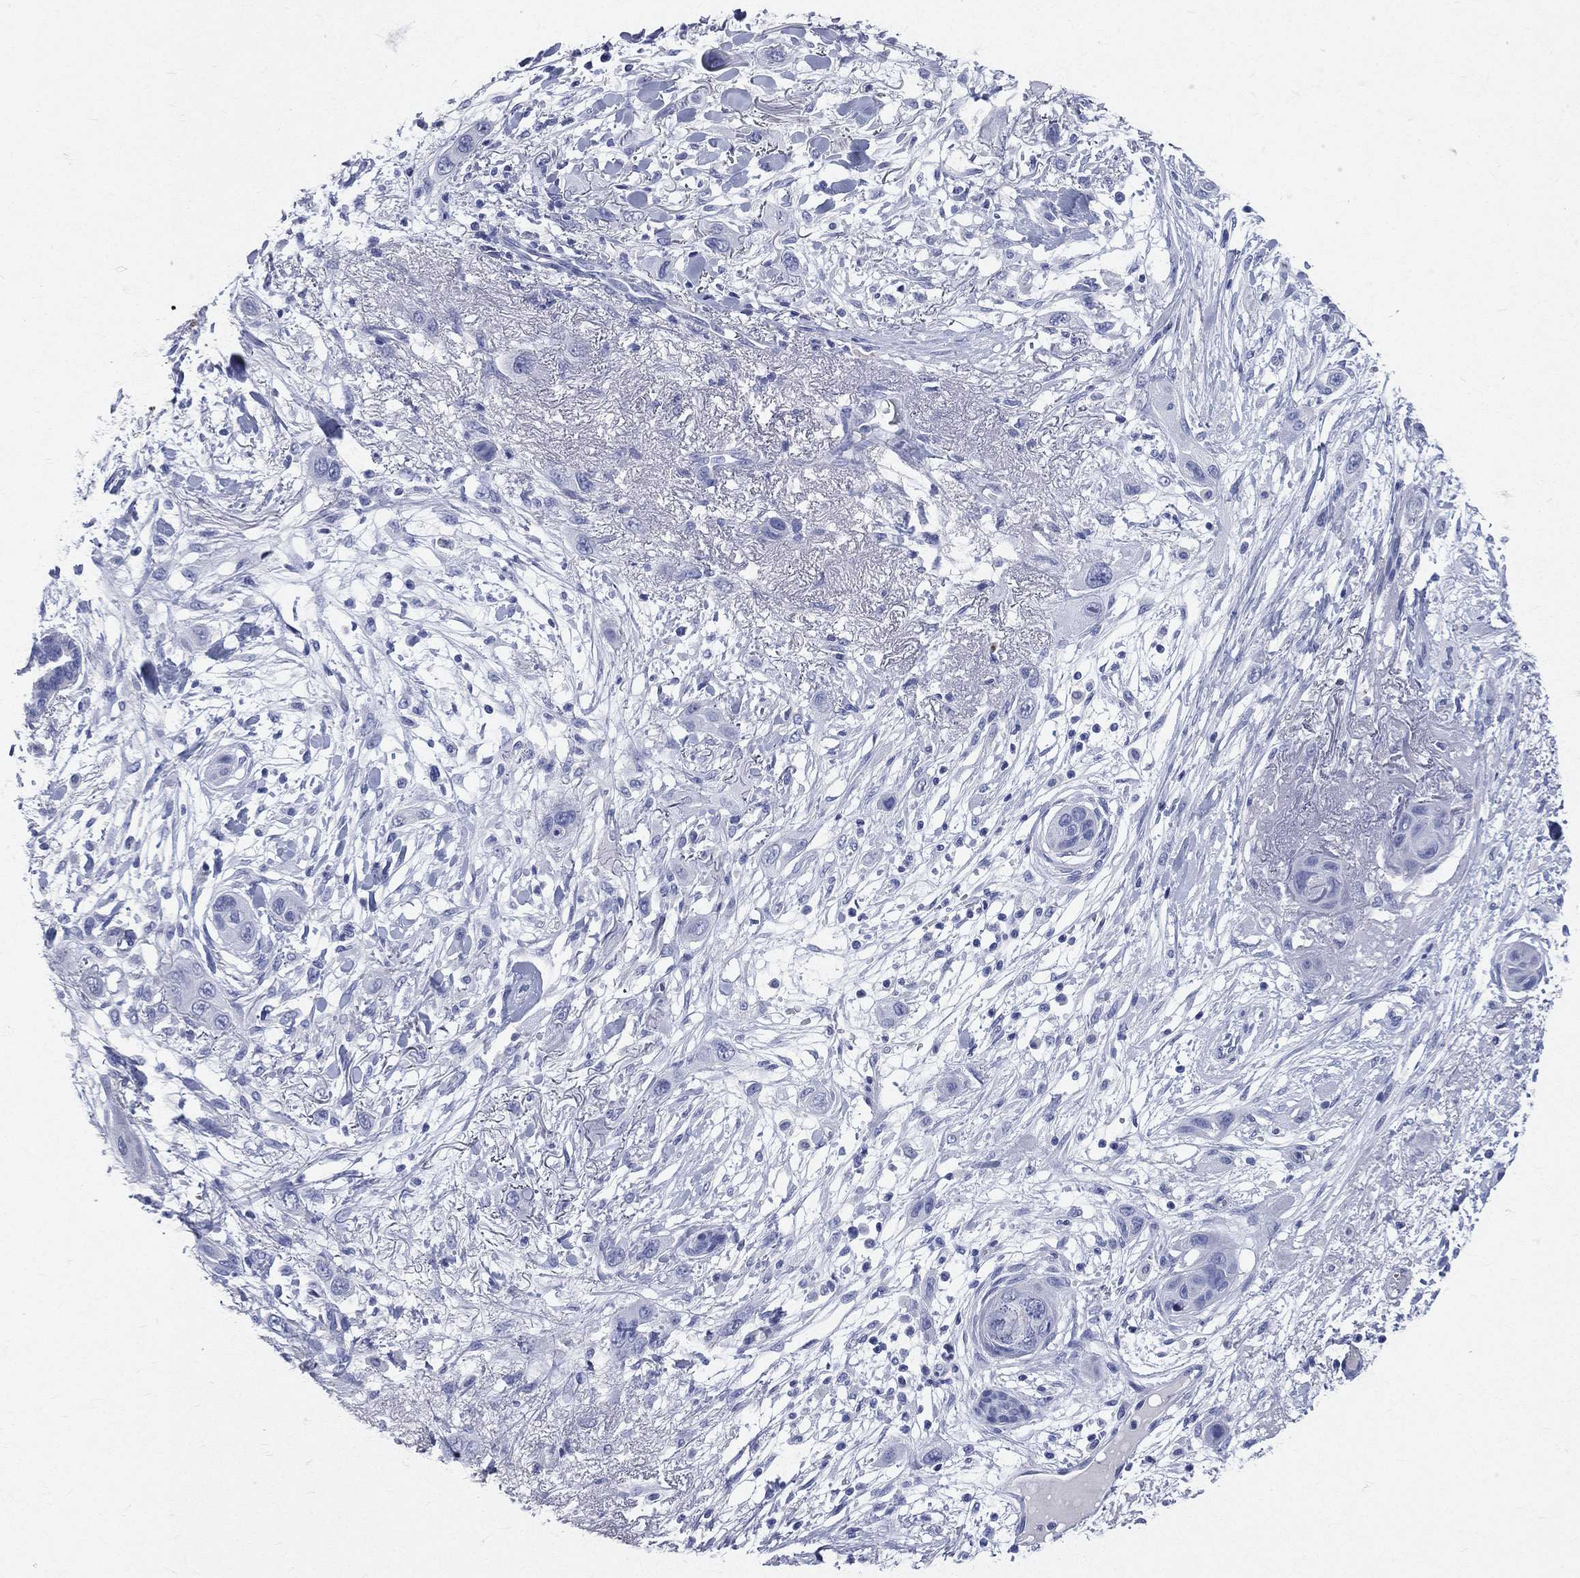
{"staining": {"intensity": "negative", "quantity": "none", "location": "none"}, "tissue": "skin cancer", "cell_type": "Tumor cells", "image_type": "cancer", "snomed": [{"axis": "morphology", "description": "Squamous cell carcinoma, NOS"}, {"axis": "topography", "description": "Skin"}], "caption": "Immunohistochemistry (IHC) photomicrograph of neoplastic tissue: human squamous cell carcinoma (skin) stained with DAB (3,3'-diaminobenzidine) demonstrates no significant protein staining in tumor cells.", "gene": "CYLC1", "patient": {"sex": "male", "age": 79}}